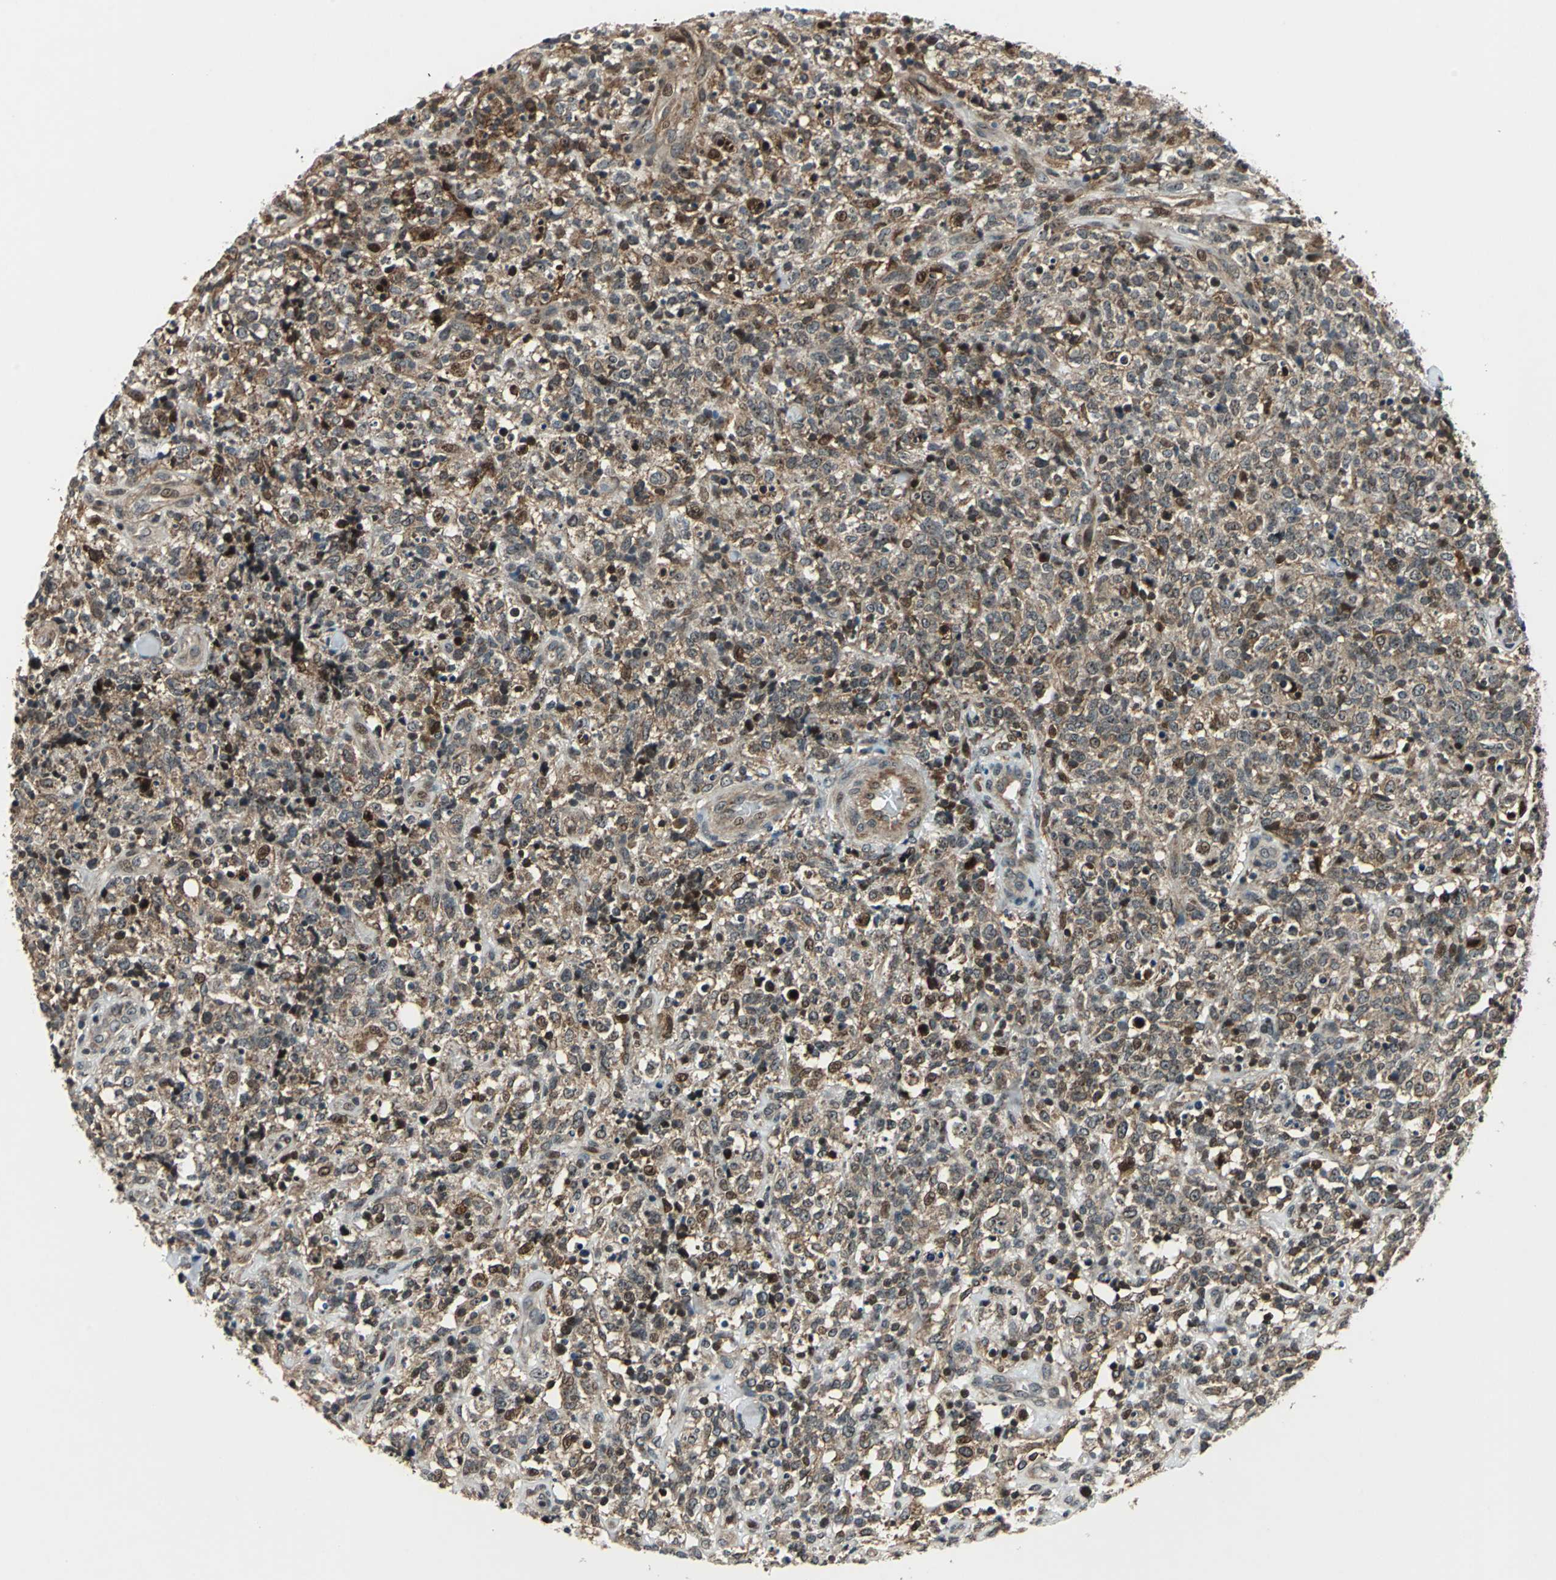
{"staining": {"intensity": "moderate", "quantity": "25%-75%", "location": "cytoplasmic/membranous,nuclear"}, "tissue": "lymphoma", "cell_type": "Tumor cells", "image_type": "cancer", "snomed": [{"axis": "morphology", "description": "Malignant lymphoma, non-Hodgkin's type, High grade"}, {"axis": "topography", "description": "Lymph node"}], "caption": "Lymphoma was stained to show a protein in brown. There is medium levels of moderate cytoplasmic/membranous and nuclear positivity in approximately 25%-75% of tumor cells.", "gene": "AATF", "patient": {"sex": "female", "age": 73}}